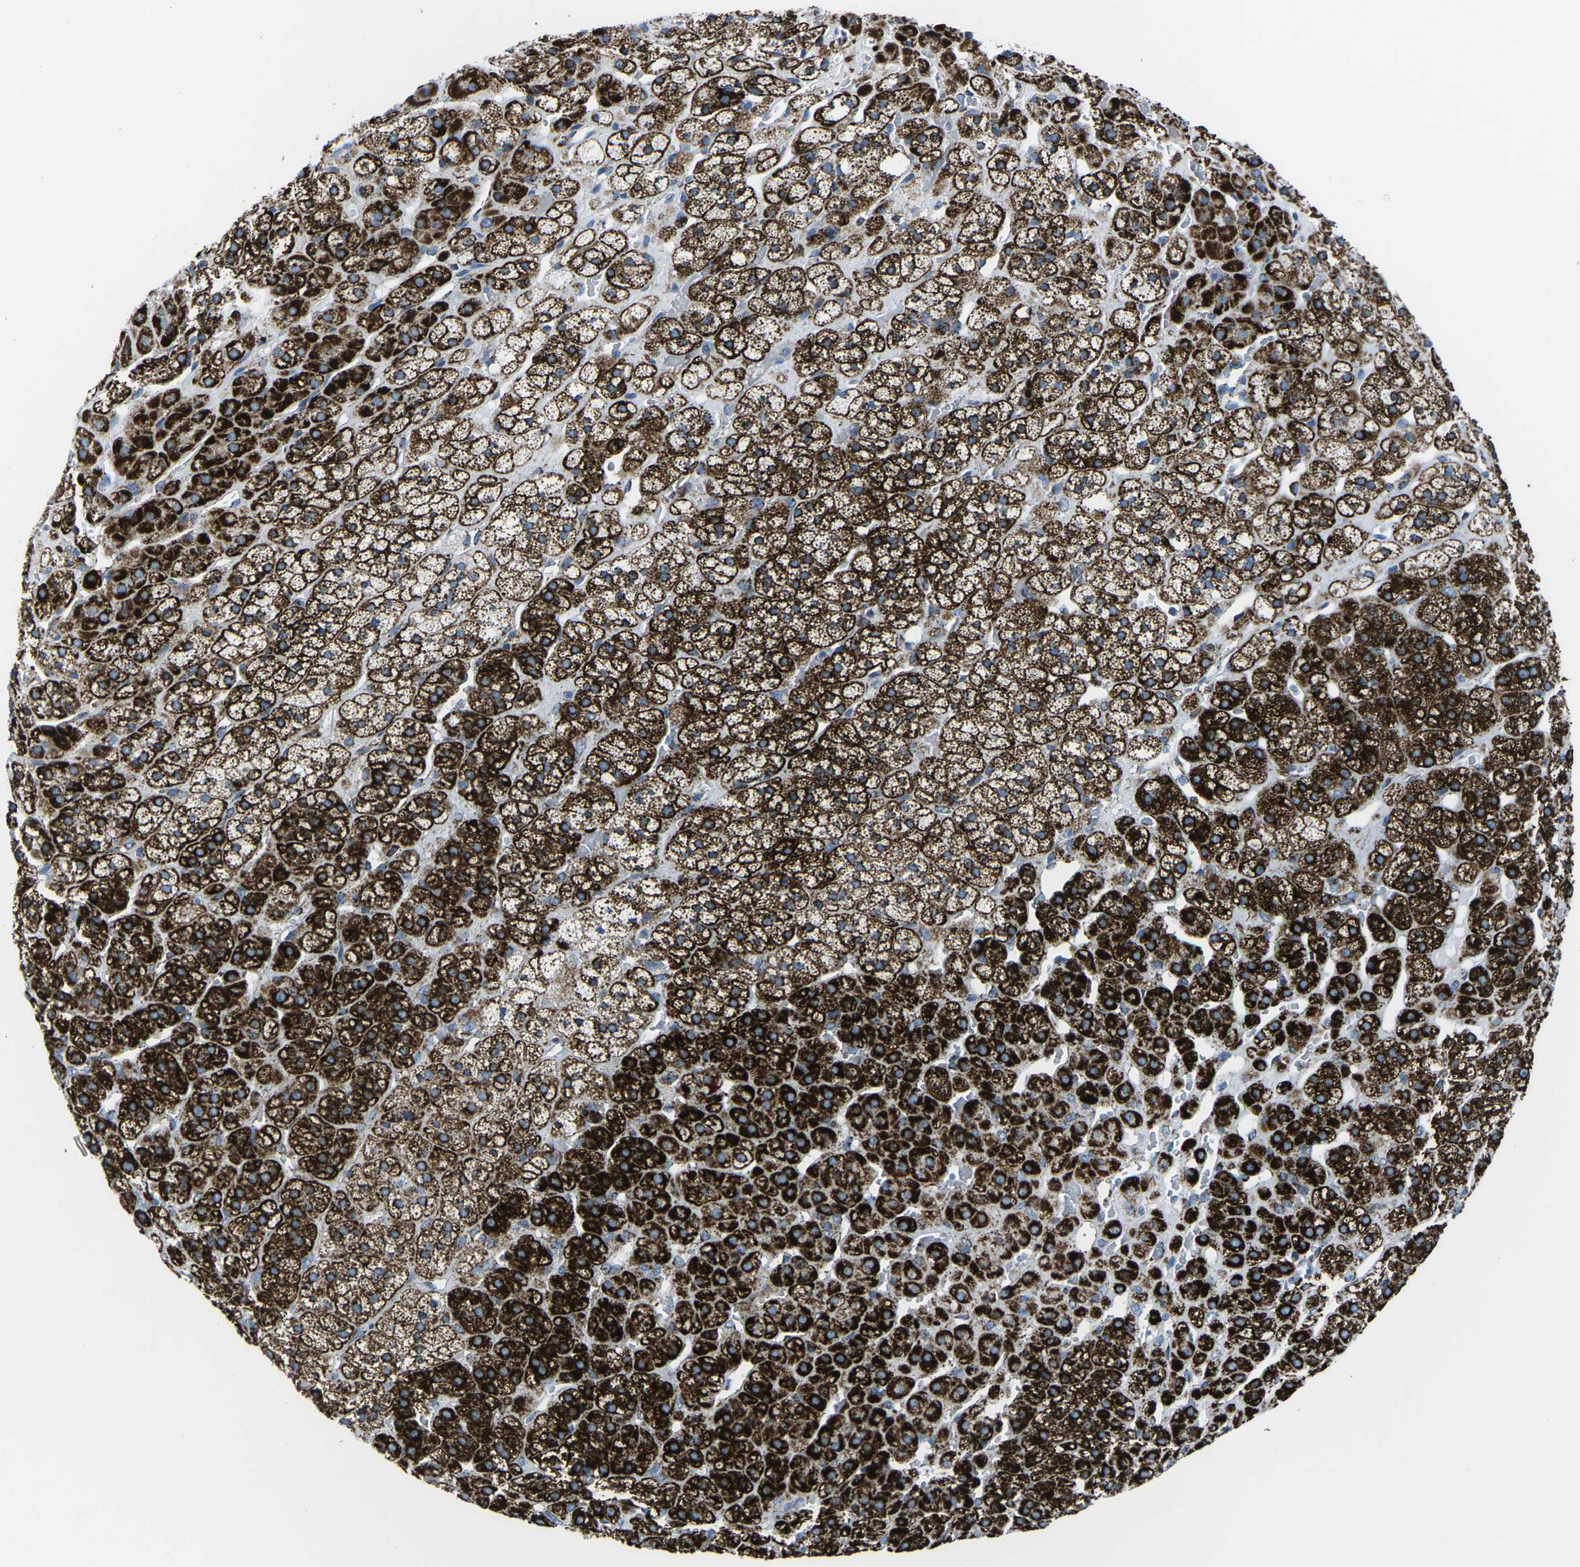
{"staining": {"intensity": "strong", "quantity": ">75%", "location": "cytoplasmic/membranous"}, "tissue": "adrenal gland", "cell_type": "Glandular cells", "image_type": "normal", "snomed": [{"axis": "morphology", "description": "Normal tissue, NOS"}, {"axis": "topography", "description": "Adrenal gland"}], "caption": "The histopathology image reveals staining of normal adrenal gland, revealing strong cytoplasmic/membranous protein expression (brown color) within glandular cells.", "gene": "MT", "patient": {"sex": "male", "age": 56}}